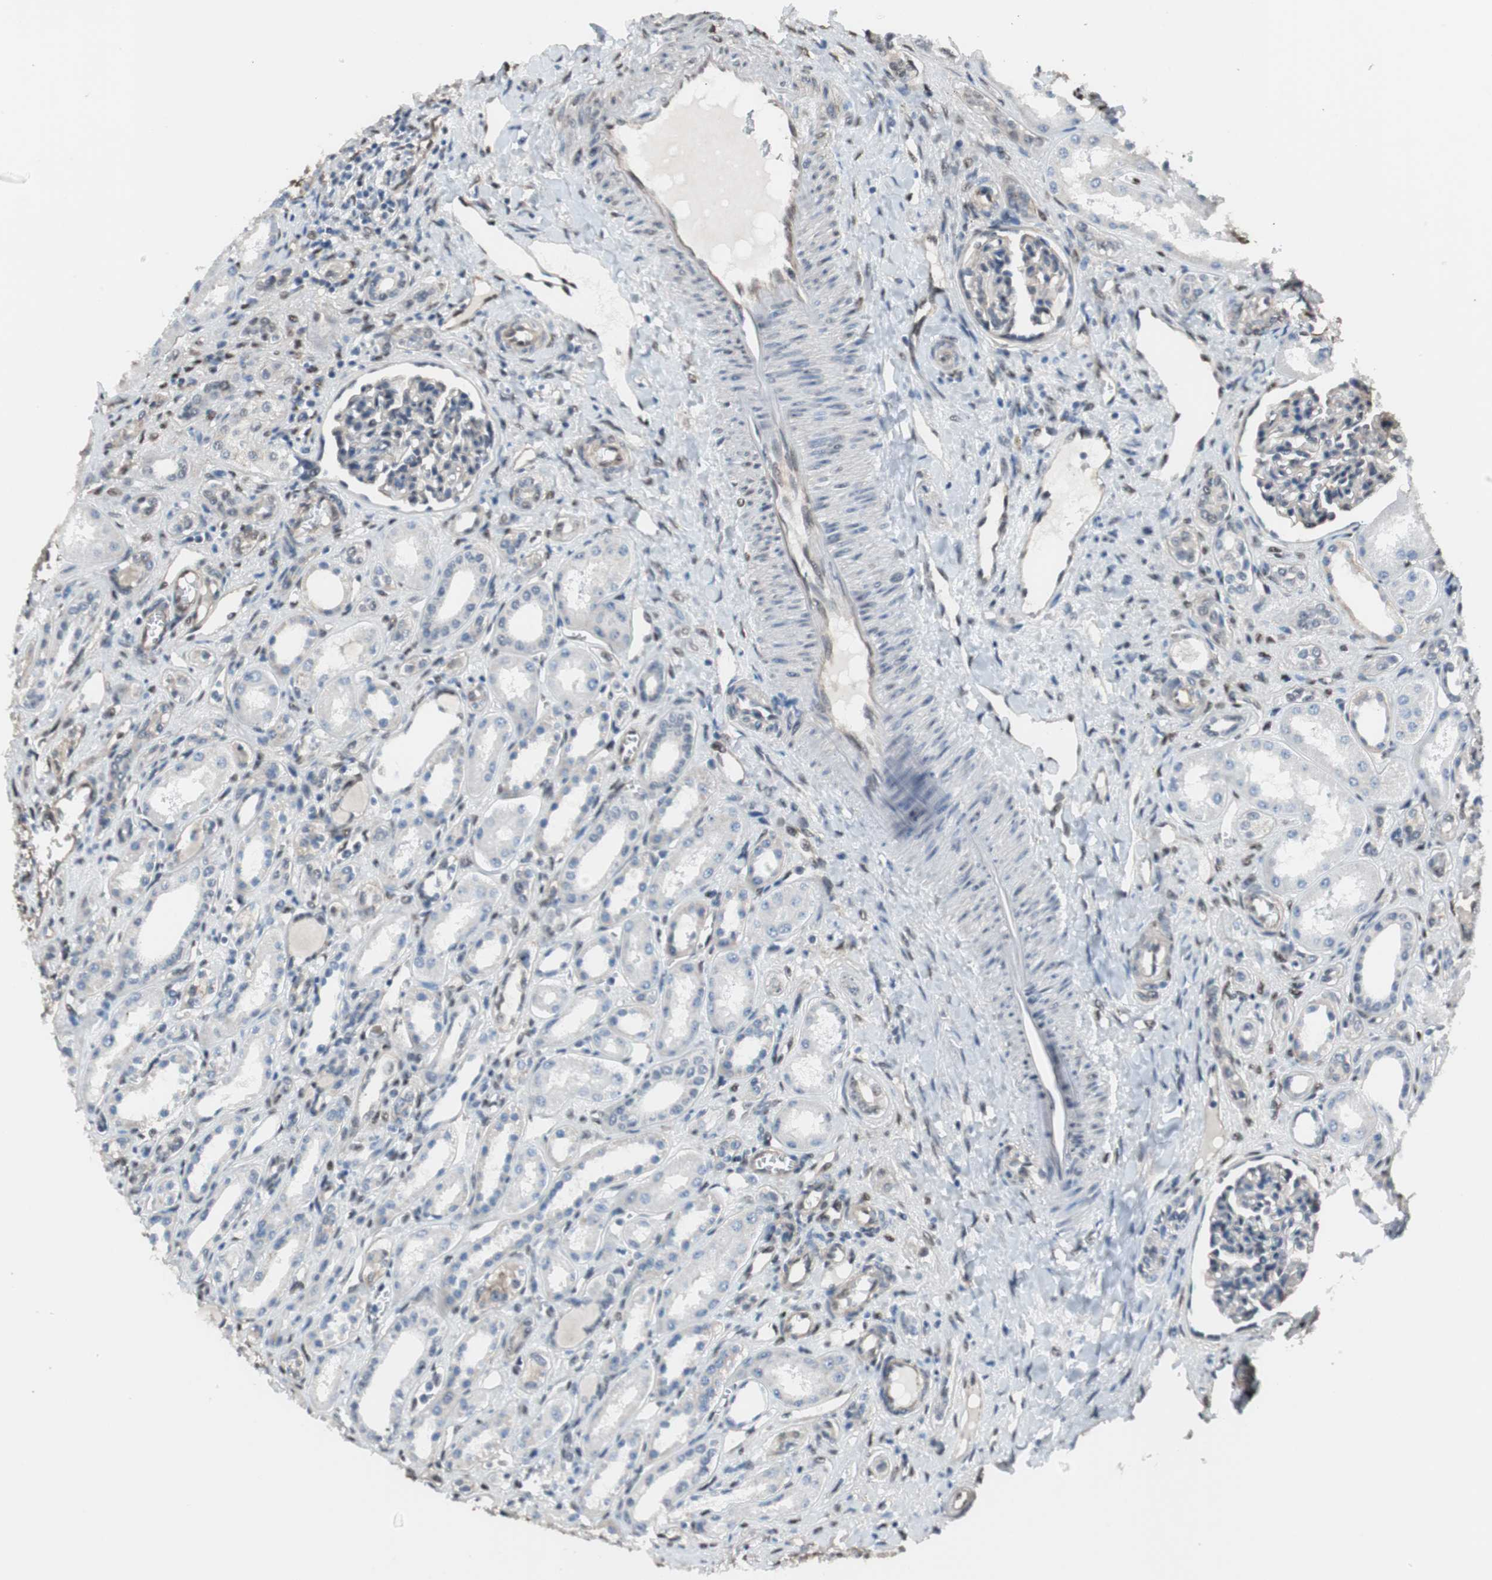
{"staining": {"intensity": "moderate", "quantity": "<25%", "location": "nuclear"}, "tissue": "kidney", "cell_type": "Cells in glomeruli", "image_type": "normal", "snomed": [{"axis": "morphology", "description": "Normal tissue, NOS"}, {"axis": "topography", "description": "Kidney"}], "caption": "A brown stain labels moderate nuclear positivity of a protein in cells in glomeruli of normal human kidney. The staining was performed using DAB to visualize the protein expression in brown, while the nuclei were stained in blue with hematoxylin (Magnification: 20x).", "gene": "PML", "patient": {"sex": "male", "age": 7}}